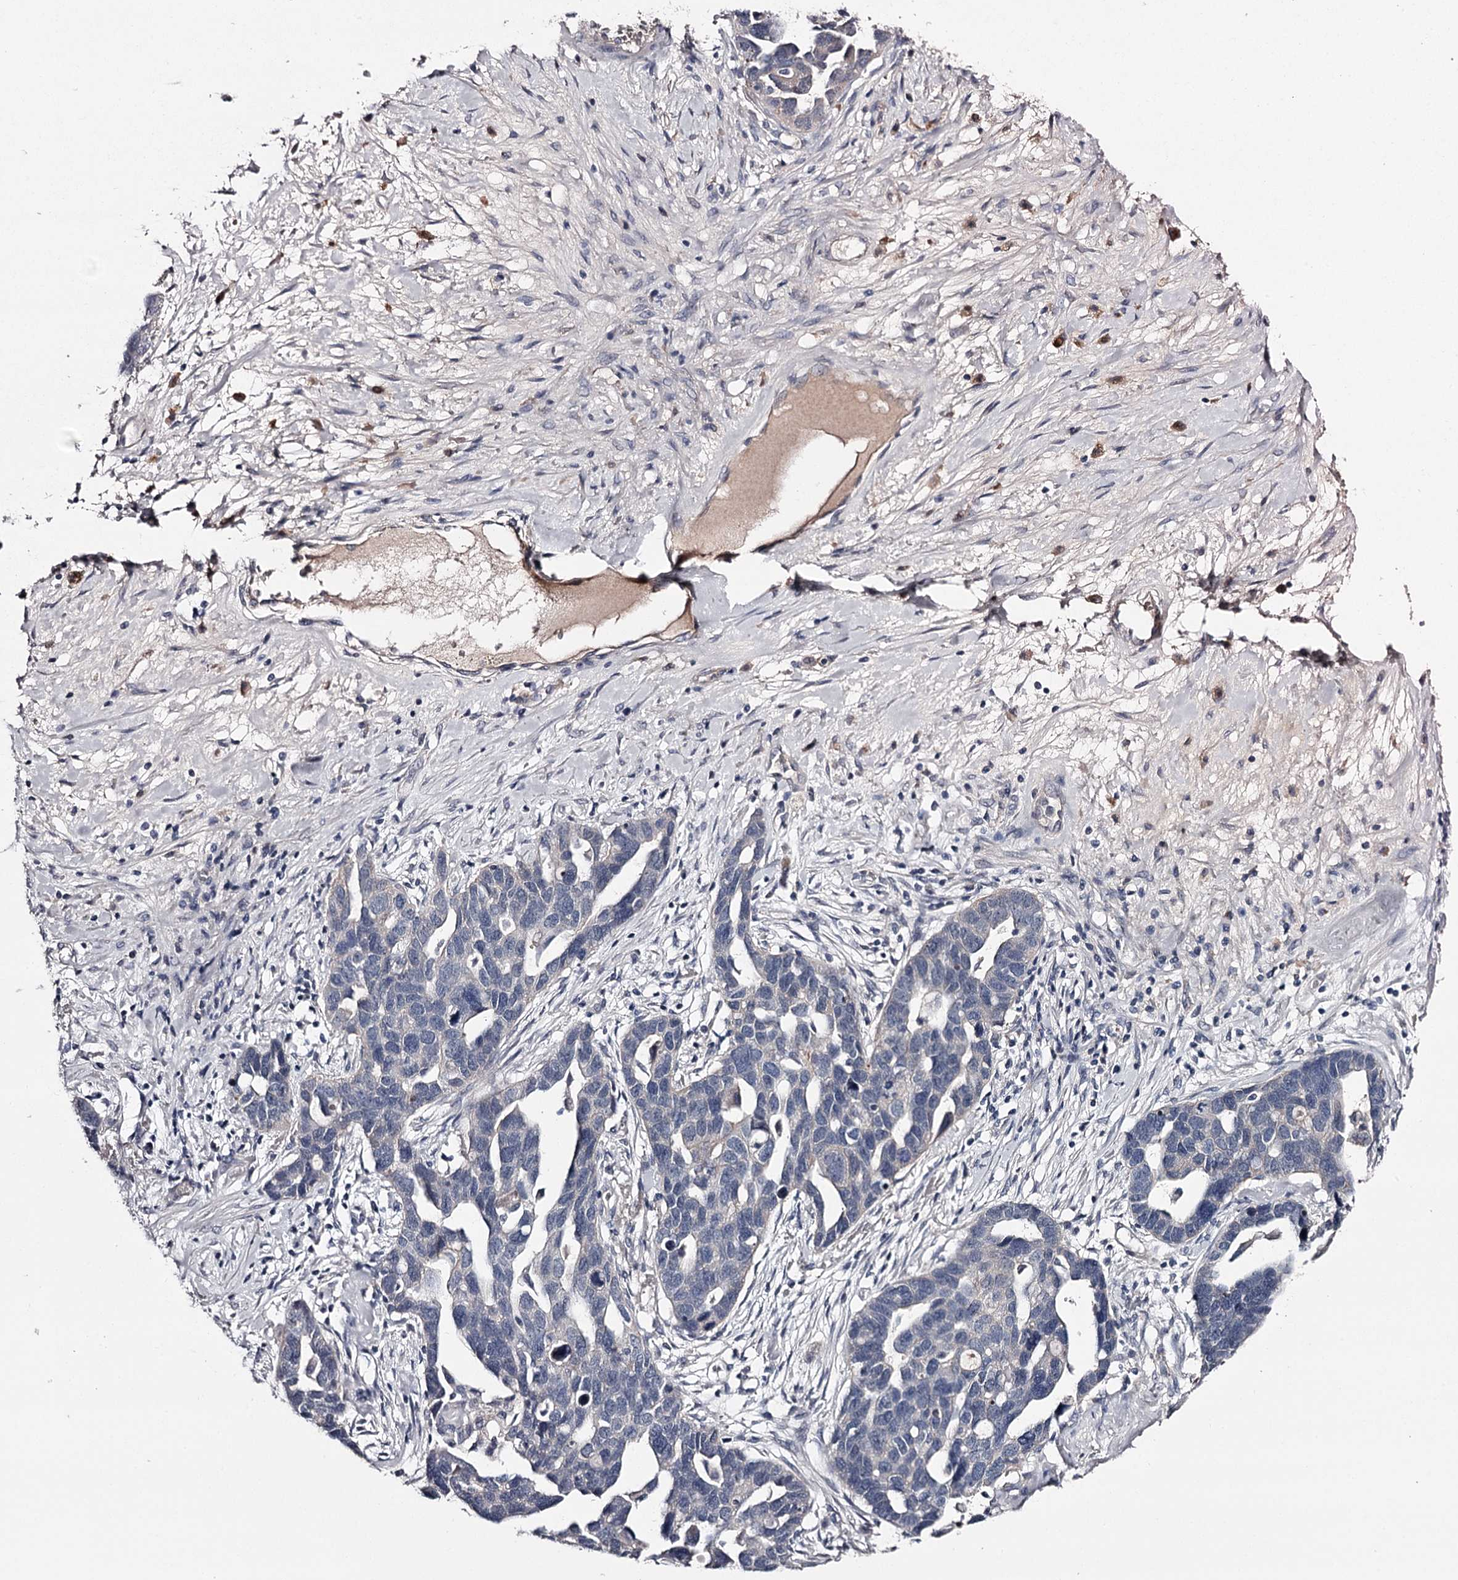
{"staining": {"intensity": "negative", "quantity": "none", "location": "none"}, "tissue": "ovarian cancer", "cell_type": "Tumor cells", "image_type": "cancer", "snomed": [{"axis": "morphology", "description": "Cystadenocarcinoma, serous, NOS"}, {"axis": "topography", "description": "Ovary"}], "caption": "A histopathology image of human ovarian cancer is negative for staining in tumor cells. Brightfield microscopy of immunohistochemistry (IHC) stained with DAB (3,3'-diaminobenzidine) (brown) and hematoxylin (blue), captured at high magnification.", "gene": "FDXACB1", "patient": {"sex": "female", "age": 54}}